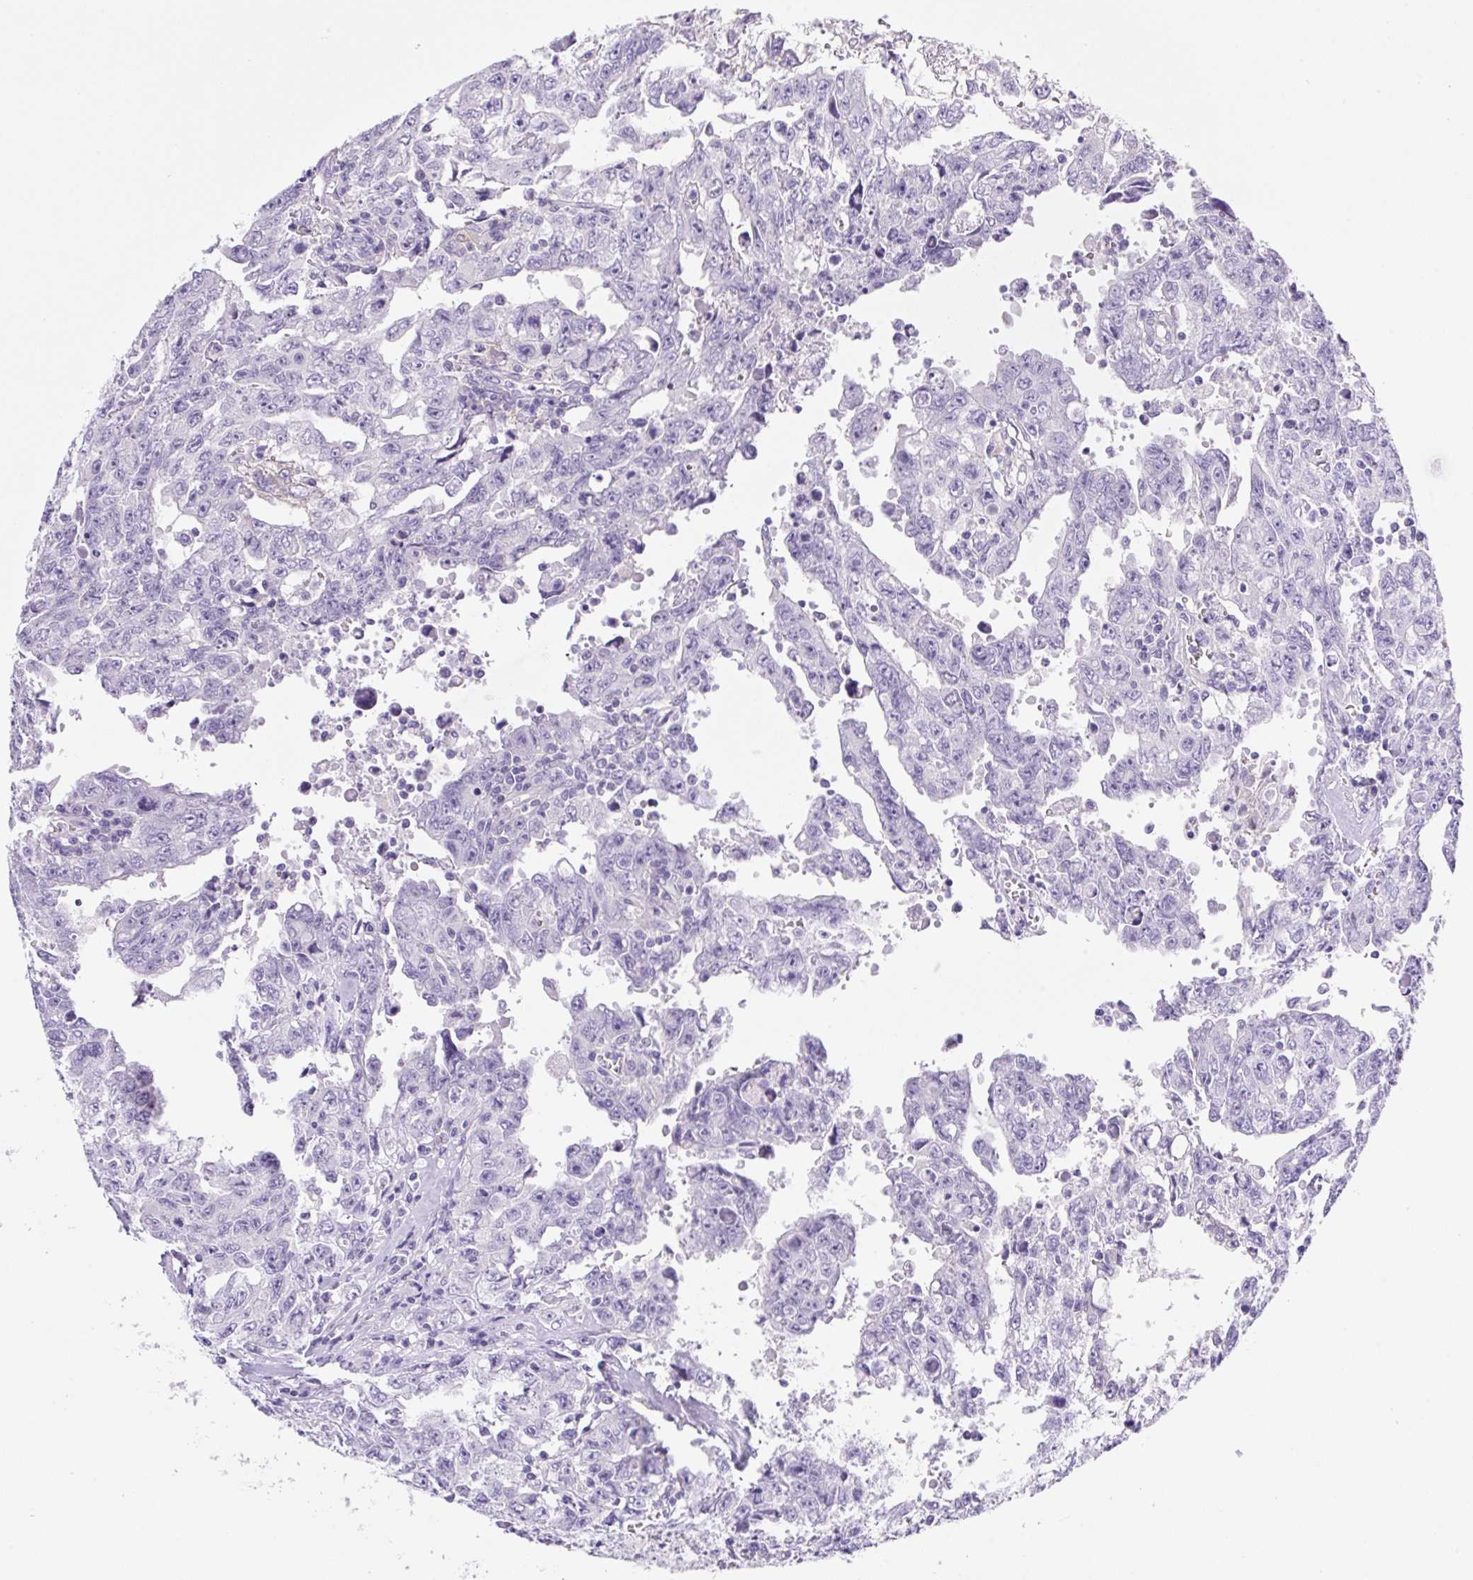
{"staining": {"intensity": "negative", "quantity": "none", "location": "none"}, "tissue": "testis cancer", "cell_type": "Tumor cells", "image_type": "cancer", "snomed": [{"axis": "morphology", "description": "Carcinoma, Embryonal, NOS"}, {"axis": "topography", "description": "Testis"}], "caption": "An IHC image of testis cancer is shown. There is no staining in tumor cells of testis cancer.", "gene": "CAMK2B", "patient": {"sex": "male", "age": 24}}